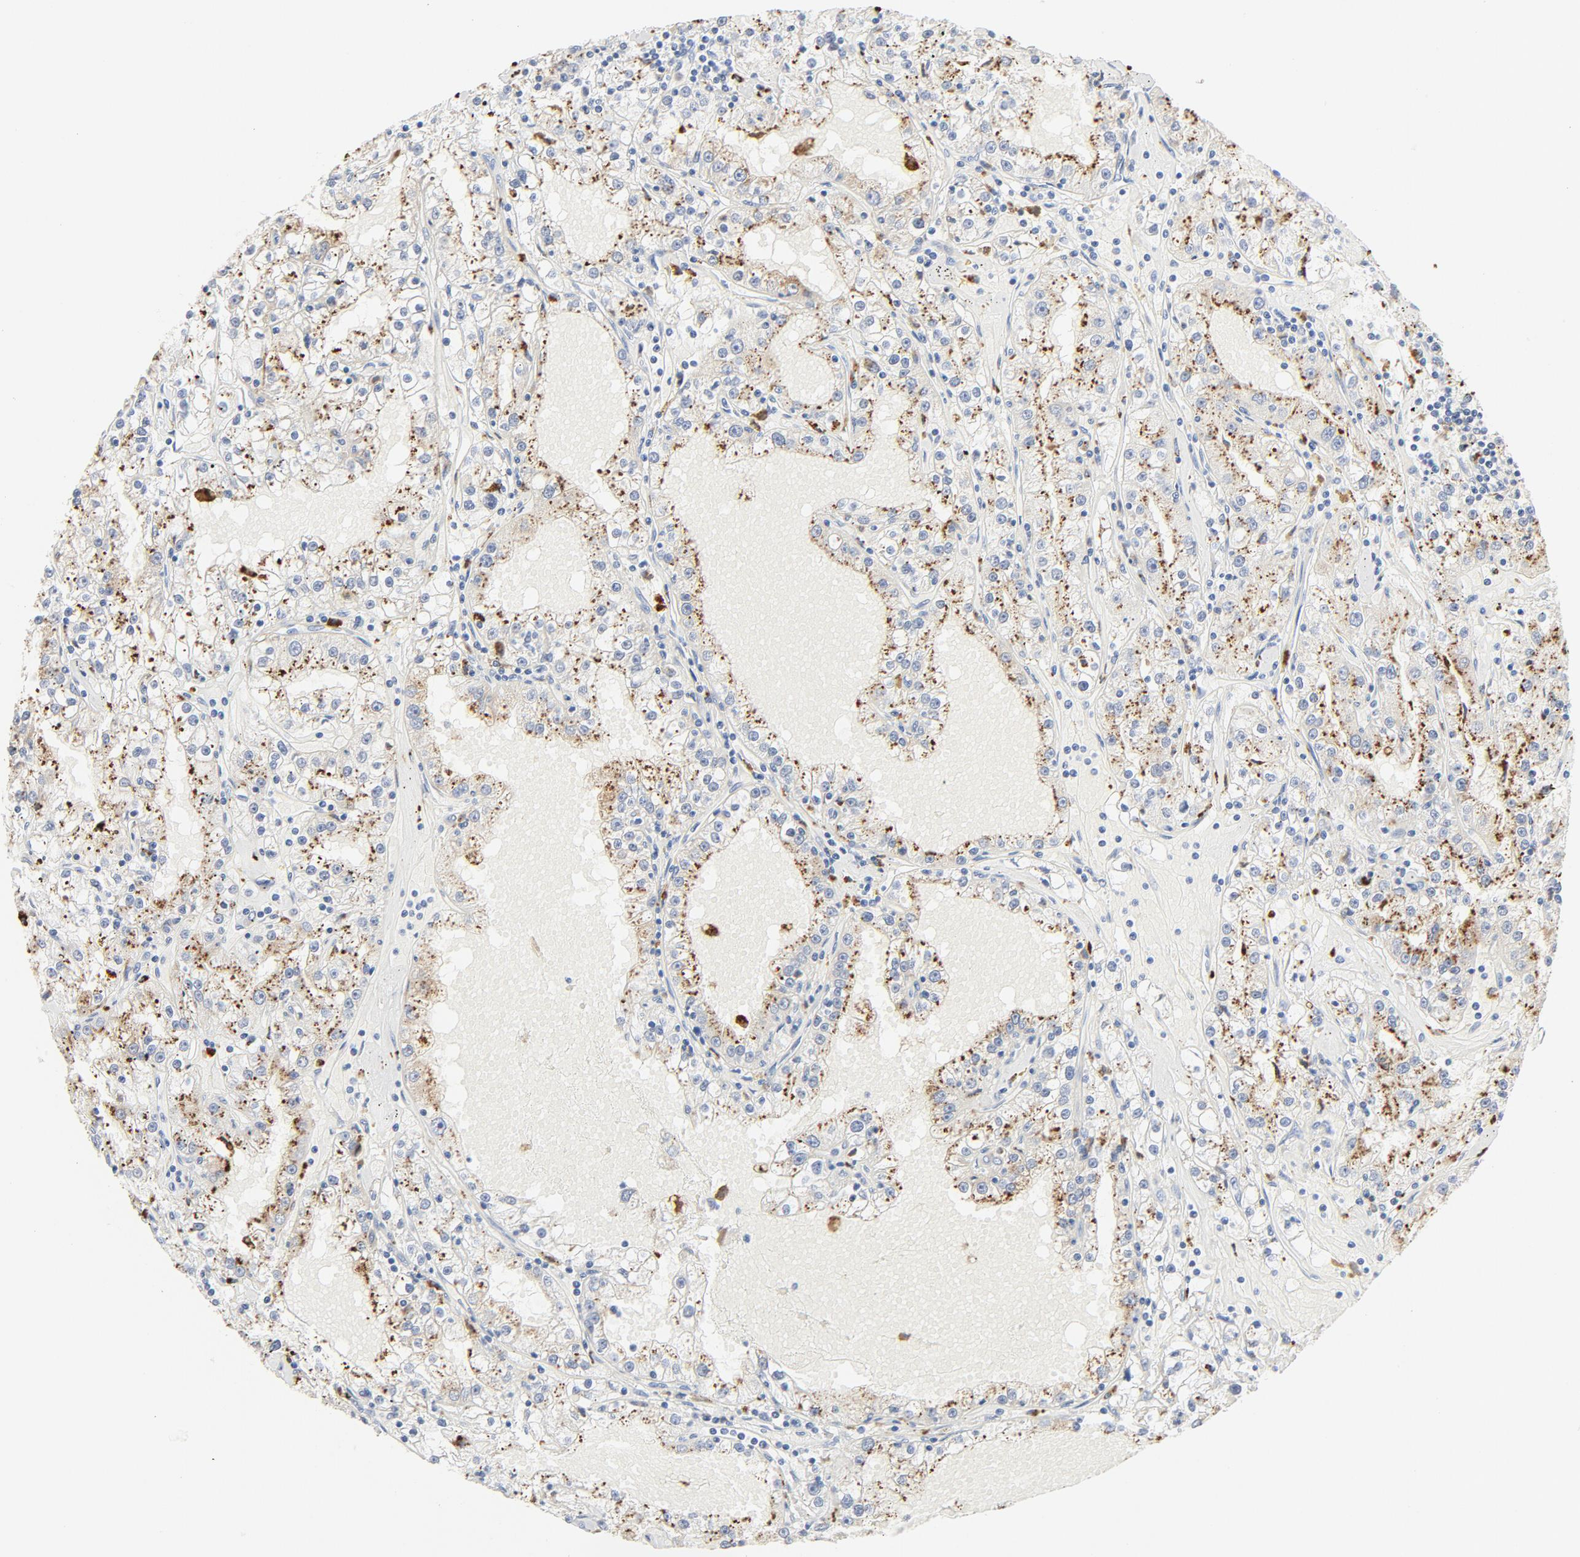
{"staining": {"intensity": "moderate", "quantity": "<25%", "location": "cytoplasmic/membranous"}, "tissue": "renal cancer", "cell_type": "Tumor cells", "image_type": "cancer", "snomed": [{"axis": "morphology", "description": "Adenocarcinoma, NOS"}, {"axis": "topography", "description": "Kidney"}], "caption": "Immunohistochemistry image of neoplastic tissue: human renal cancer (adenocarcinoma) stained using IHC shows low levels of moderate protein expression localized specifically in the cytoplasmic/membranous of tumor cells, appearing as a cytoplasmic/membranous brown color.", "gene": "MAGEB17", "patient": {"sex": "male", "age": 56}}